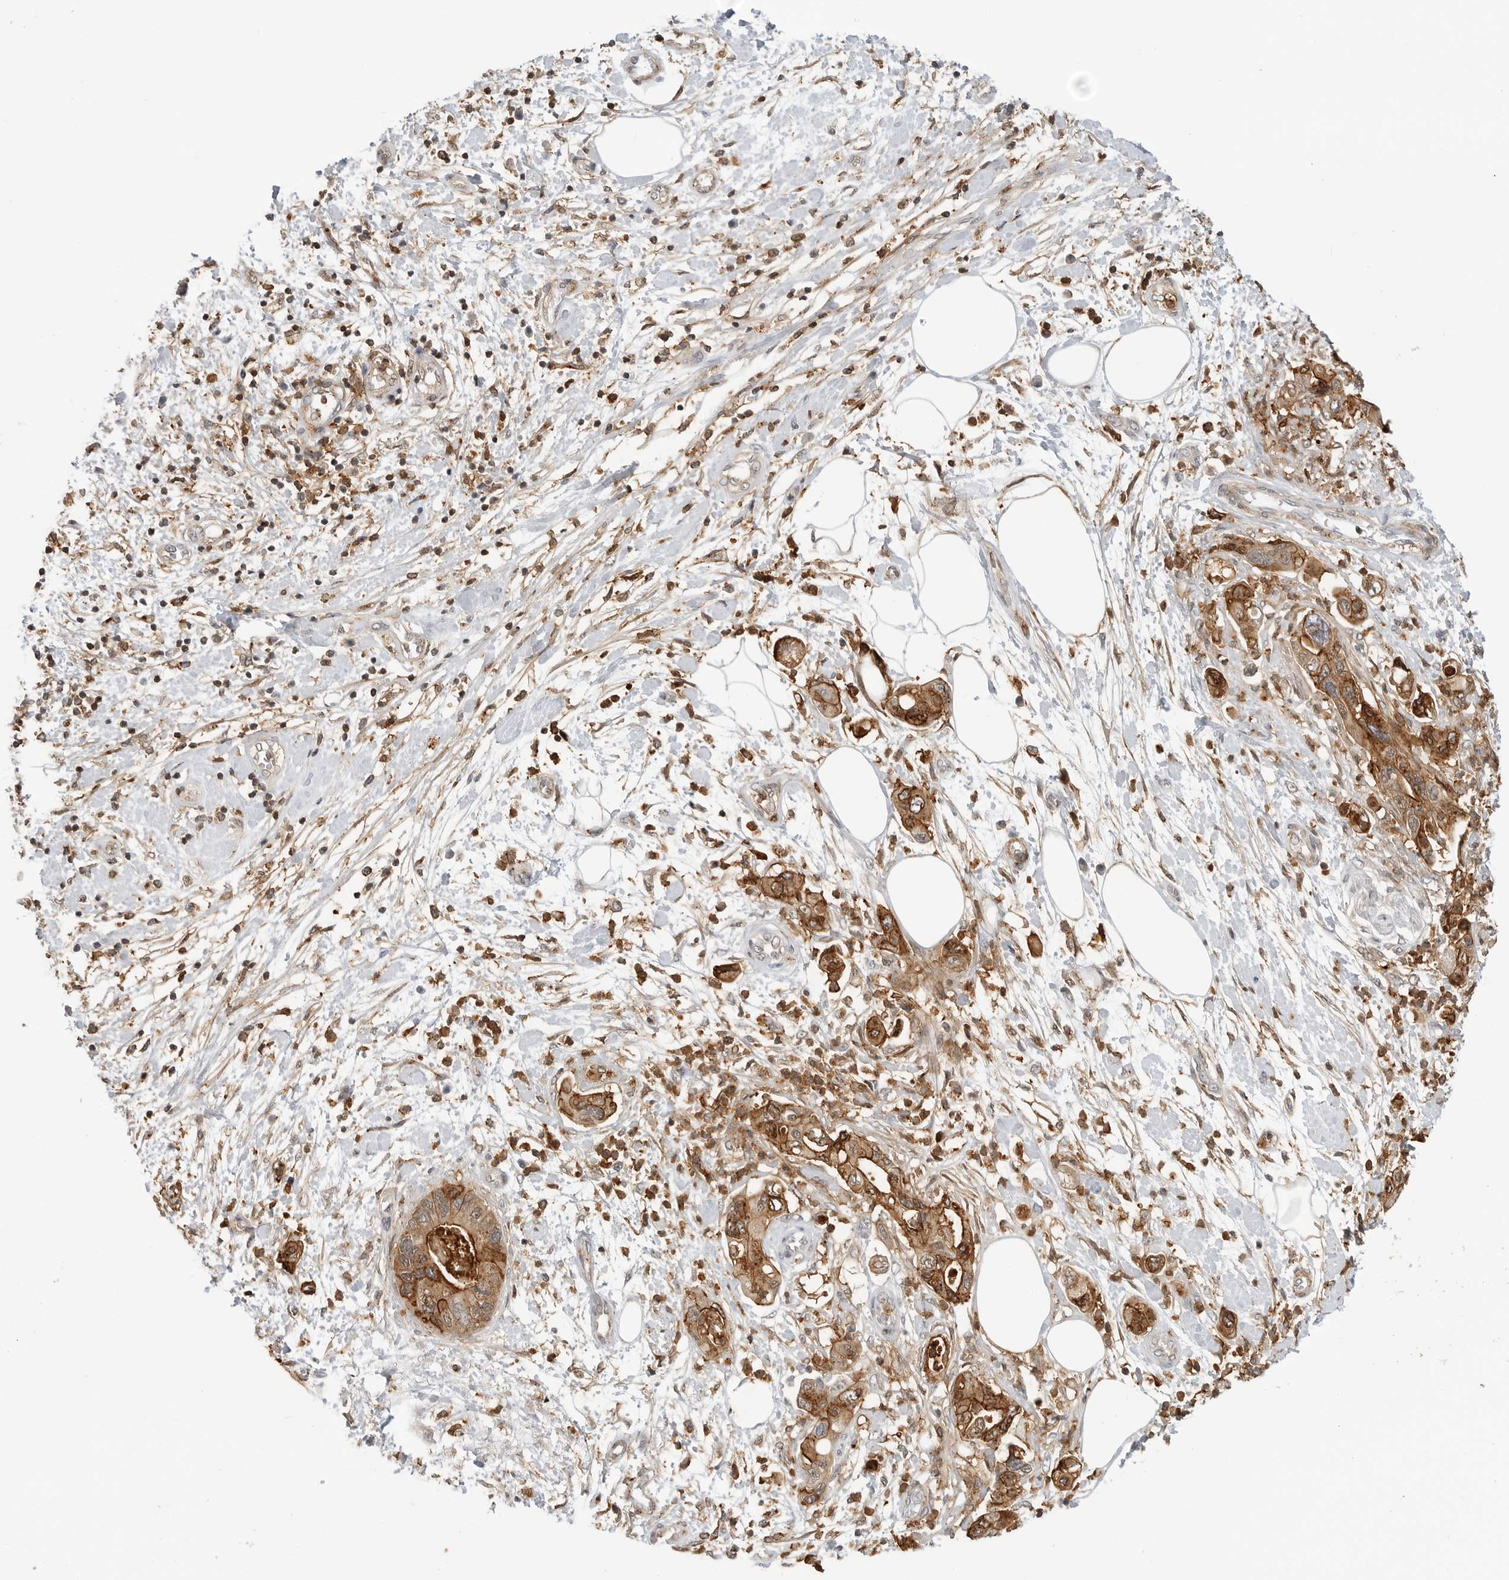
{"staining": {"intensity": "moderate", "quantity": ">75%", "location": "cytoplasmic/membranous"}, "tissue": "pancreatic cancer", "cell_type": "Tumor cells", "image_type": "cancer", "snomed": [{"axis": "morphology", "description": "Adenocarcinoma, NOS"}, {"axis": "topography", "description": "Pancreas"}], "caption": "Protein staining of pancreatic adenocarcinoma tissue exhibits moderate cytoplasmic/membranous staining in about >75% of tumor cells.", "gene": "ANXA11", "patient": {"sex": "female", "age": 73}}